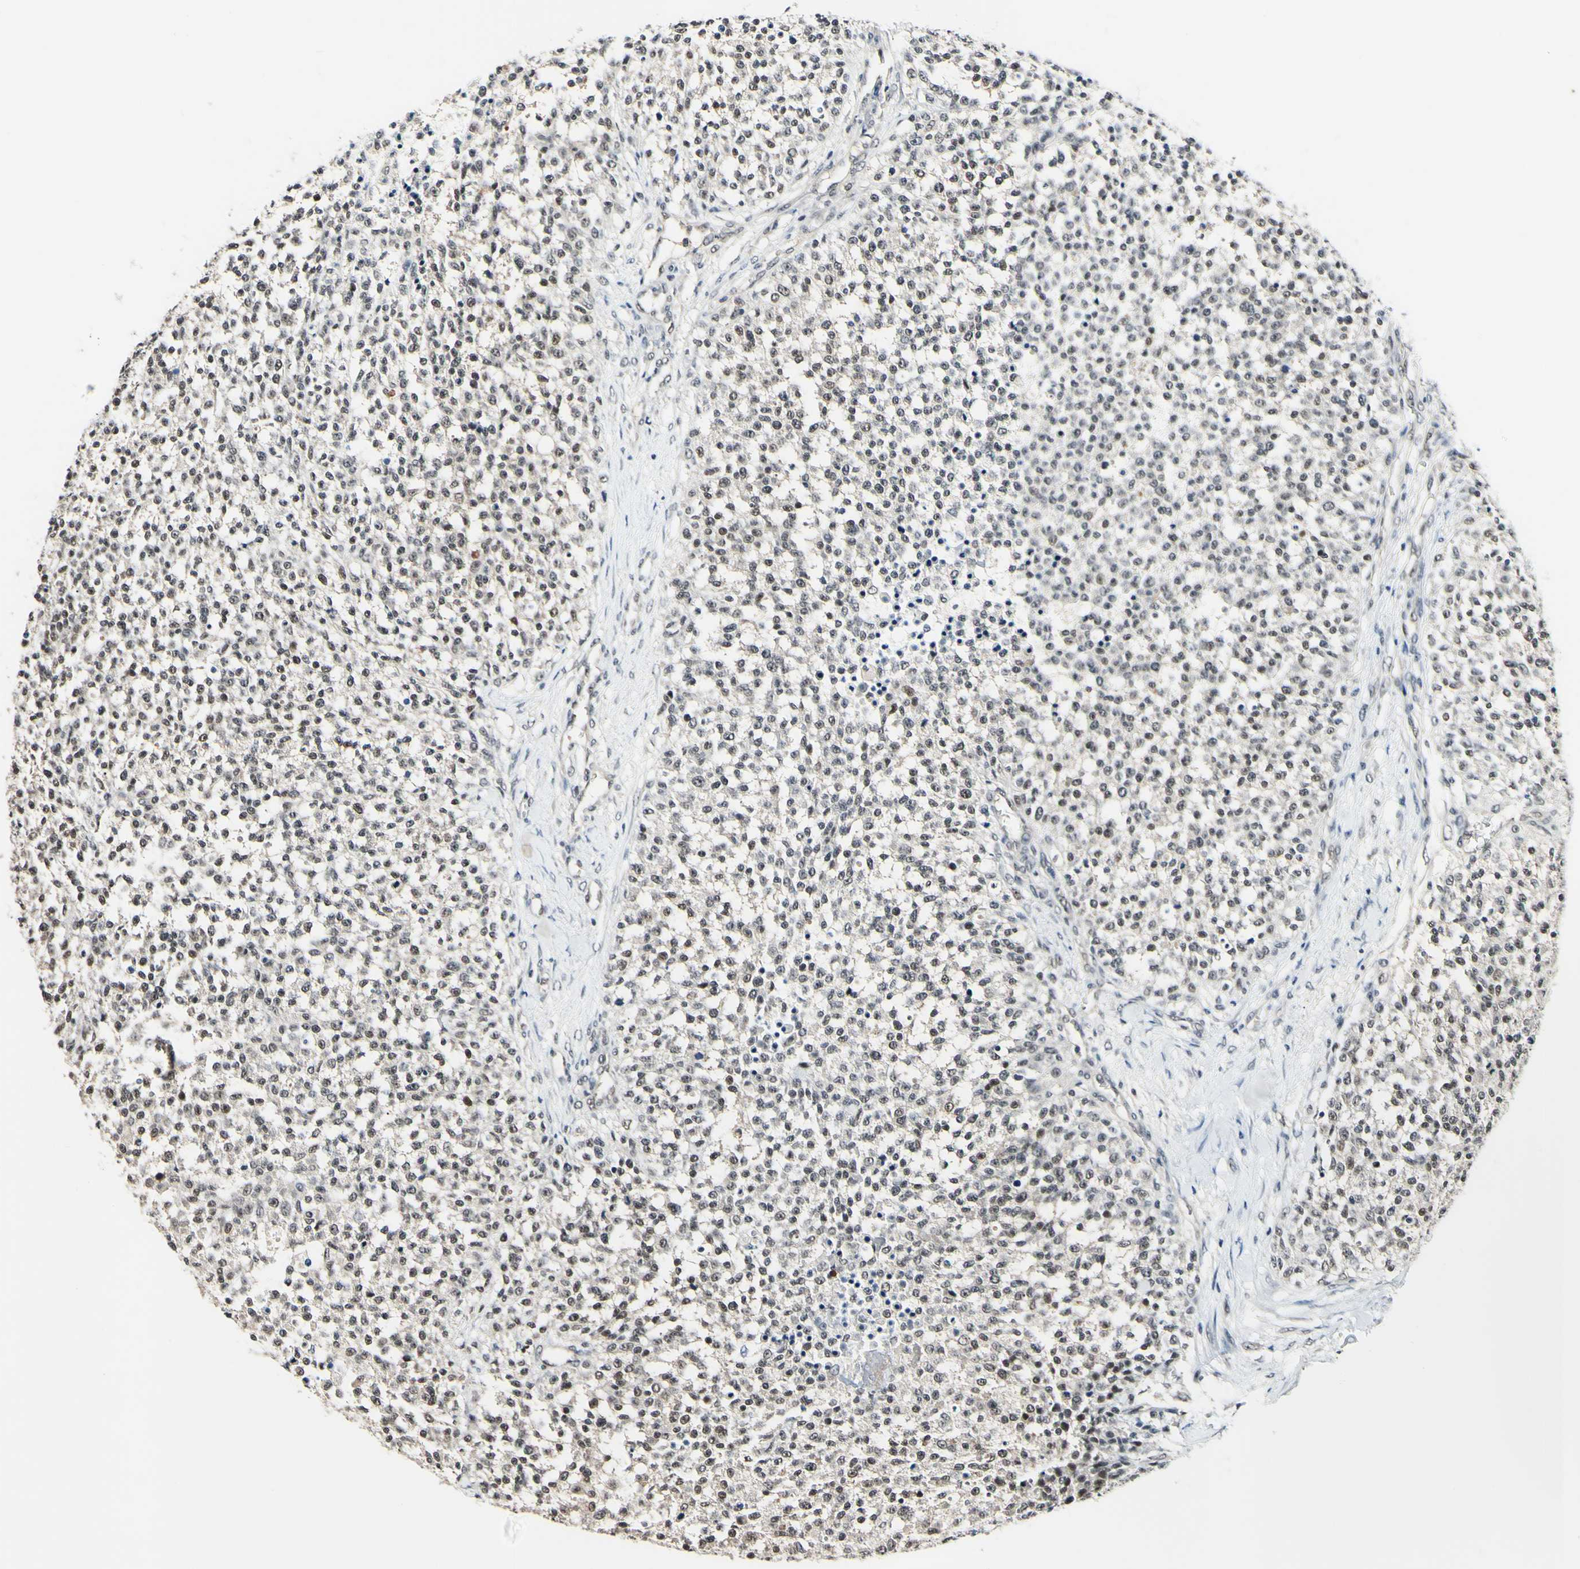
{"staining": {"intensity": "negative", "quantity": "none", "location": "none"}, "tissue": "testis cancer", "cell_type": "Tumor cells", "image_type": "cancer", "snomed": [{"axis": "morphology", "description": "Seminoma, NOS"}, {"axis": "topography", "description": "Testis"}], "caption": "This is an immunohistochemistry photomicrograph of human seminoma (testis). There is no expression in tumor cells.", "gene": "PSMD10", "patient": {"sex": "male", "age": 59}}